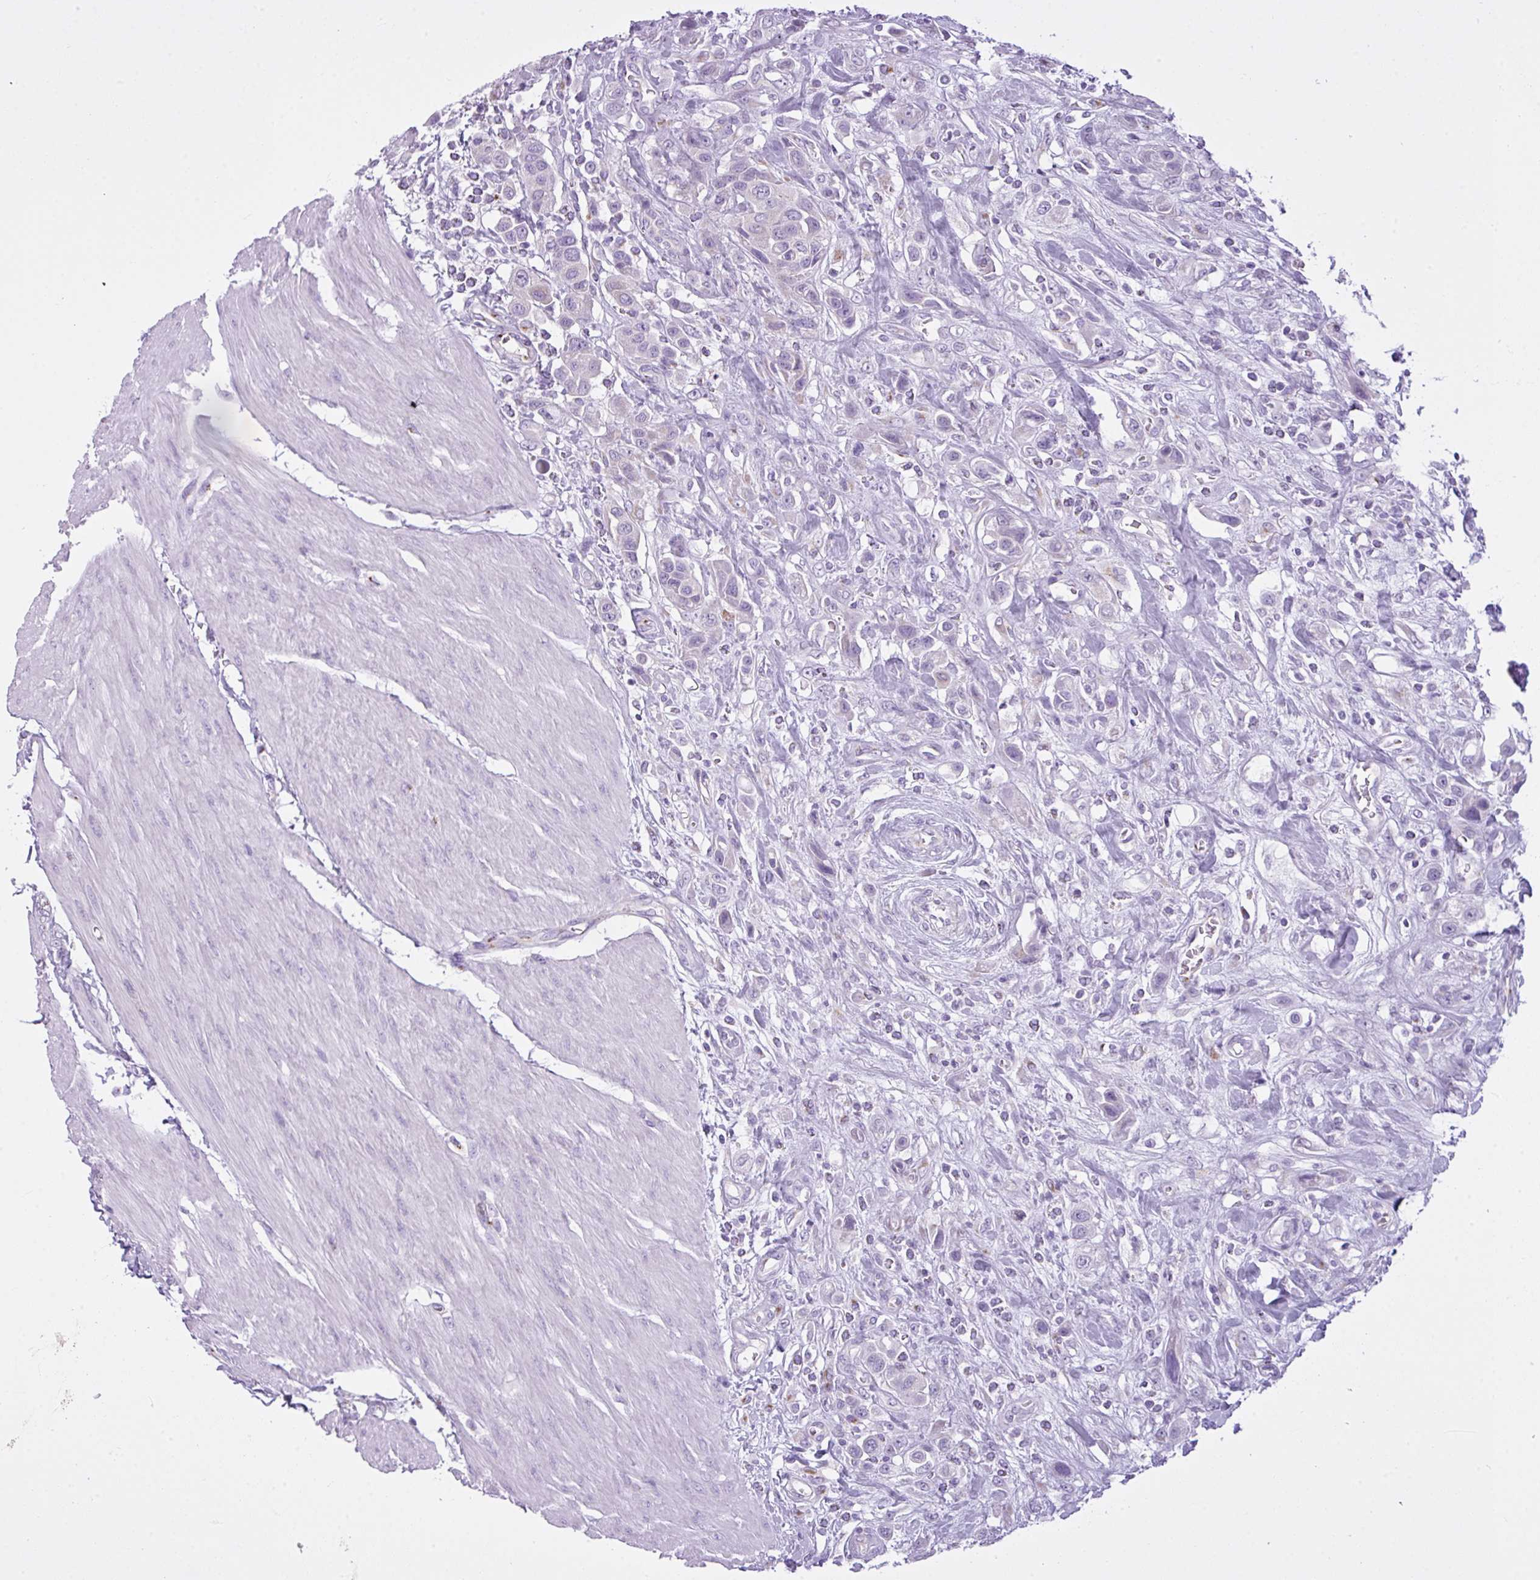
{"staining": {"intensity": "negative", "quantity": "none", "location": "none"}, "tissue": "urothelial cancer", "cell_type": "Tumor cells", "image_type": "cancer", "snomed": [{"axis": "morphology", "description": "Urothelial carcinoma, High grade"}, {"axis": "topography", "description": "Urinary bladder"}], "caption": "Histopathology image shows no significant protein positivity in tumor cells of urothelial carcinoma (high-grade).", "gene": "FAM43A", "patient": {"sex": "male", "age": 50}}